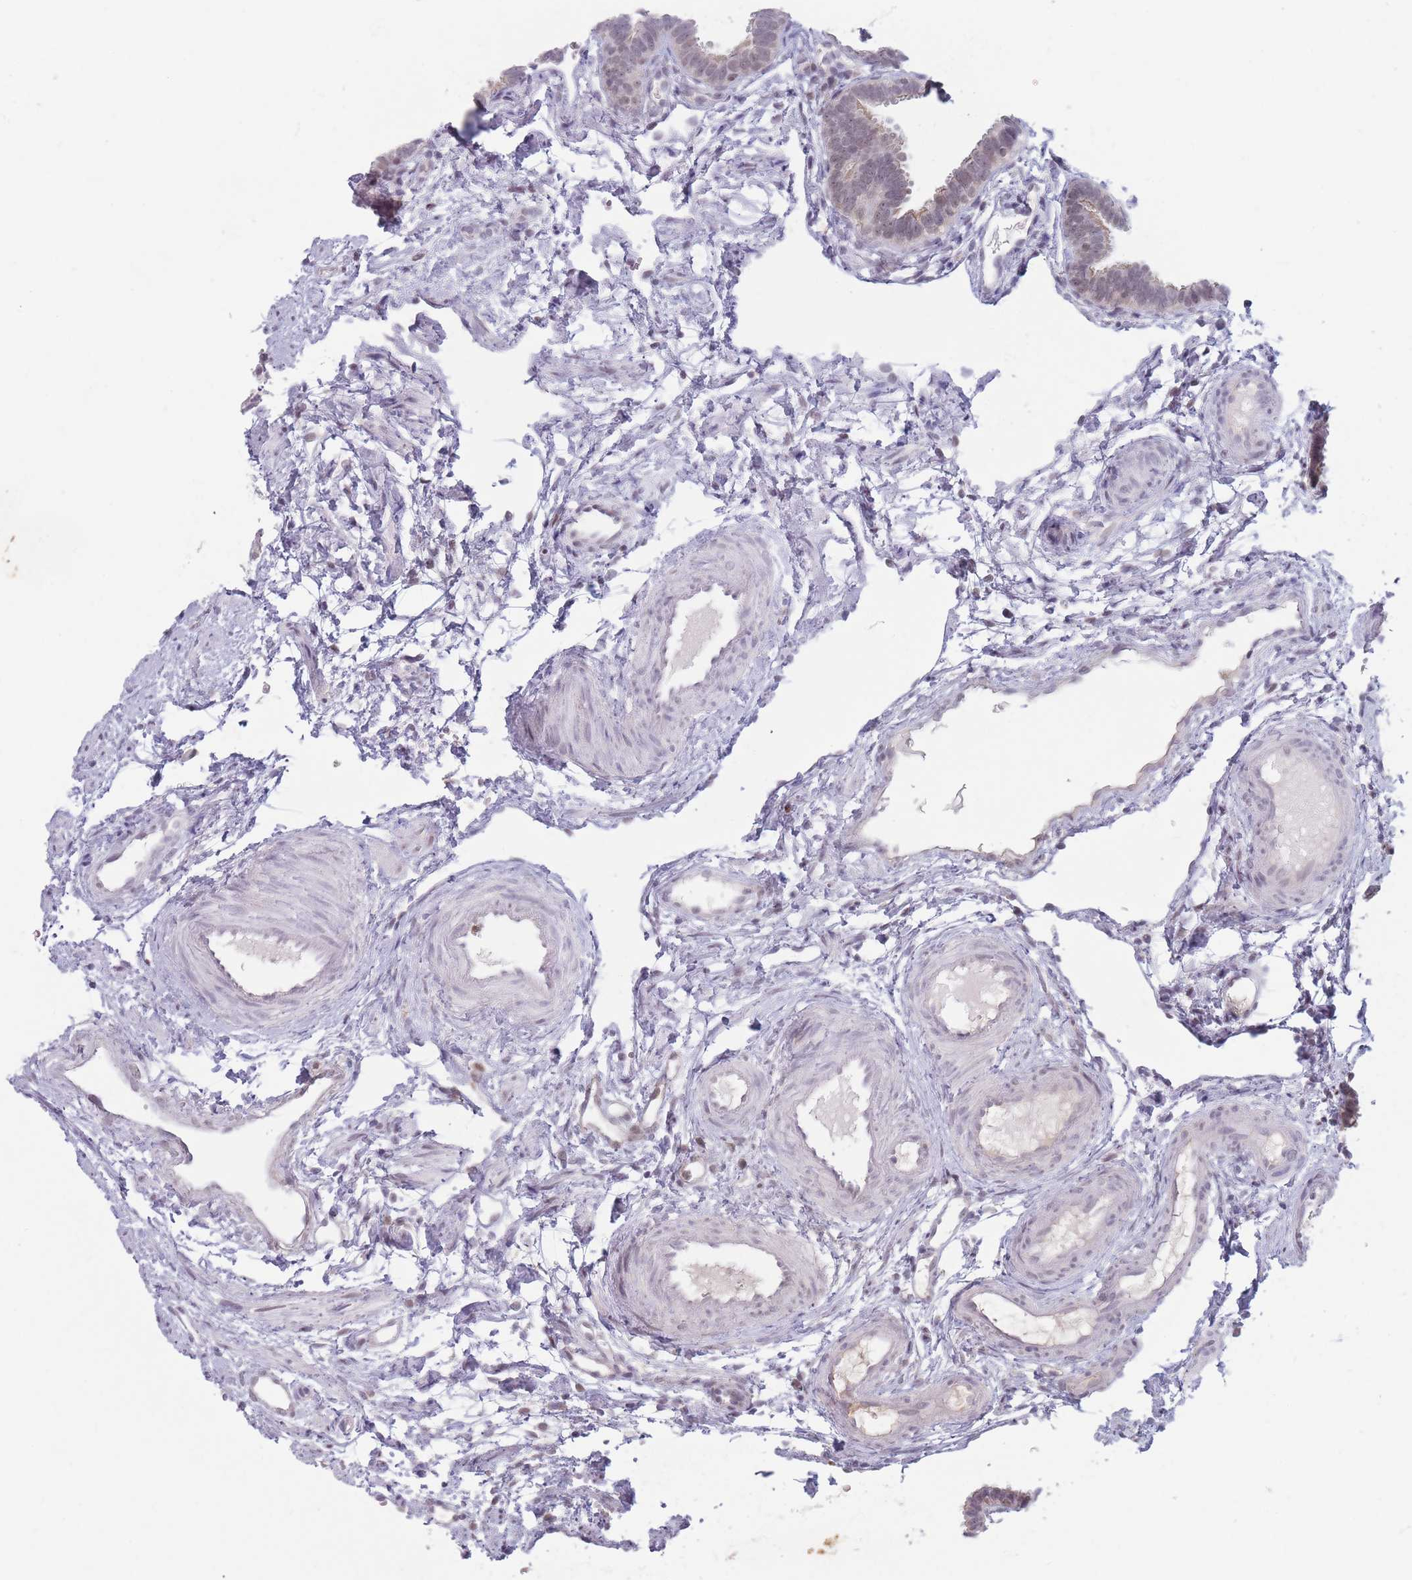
{"staining": {"intensity": "negative", "quantity": "none", "location": "none"}, "tissue": "fallopian tube", "cell_type": "Glandular cells", "image_type": "normal", "snomed": [{"axis": "morphology", "description": "Normal tissue, NOS"}, {"axis": "topography", "description": "Fallopian tube"}], "caption": "Protein analysis of unremarkable fallopian tube demonstrates no significant staining in glandular cells.", "gene": "ARID3B", "patient": {"sex": "female", "age": 37}}